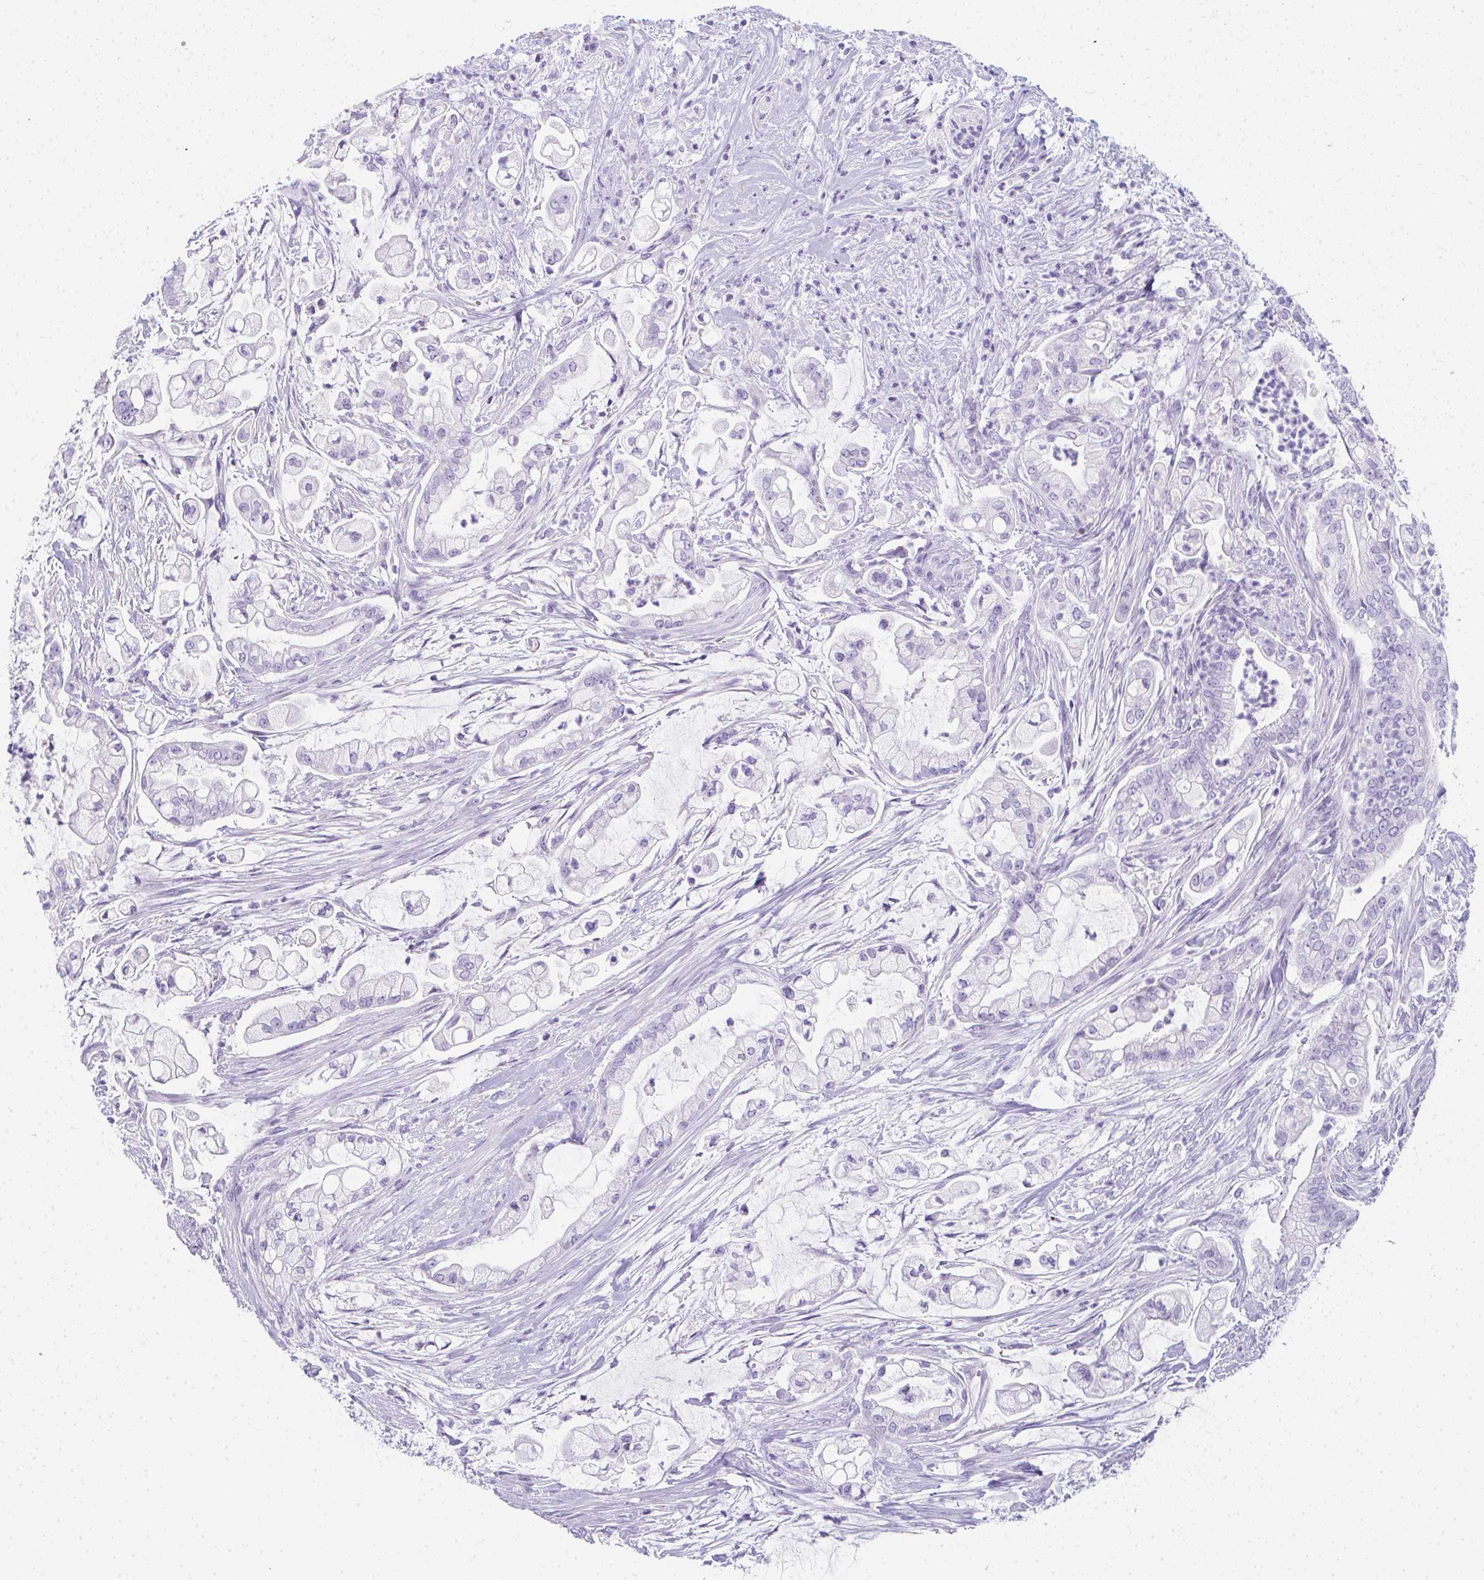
{"staining": {"intensity": "moderate", "quantity": "<25%", "location": "nuclear"}, "tissue": "pancreatic cancer", "cell_type": "Tumor cells", "image_type": "cancer", "snomed": [{"axis": "morphology", "description": "Adenocarcinoma, NOS"}, {"axis": "topography", "description": "Pancreas"}], "caption": "Protein staining of pancreatic cancer tissue demonstrates moderate nuclear staining in about <25% of tumor cells.", "gene": "TTC30B", "patient": {"sex": "female", "age": 69}}